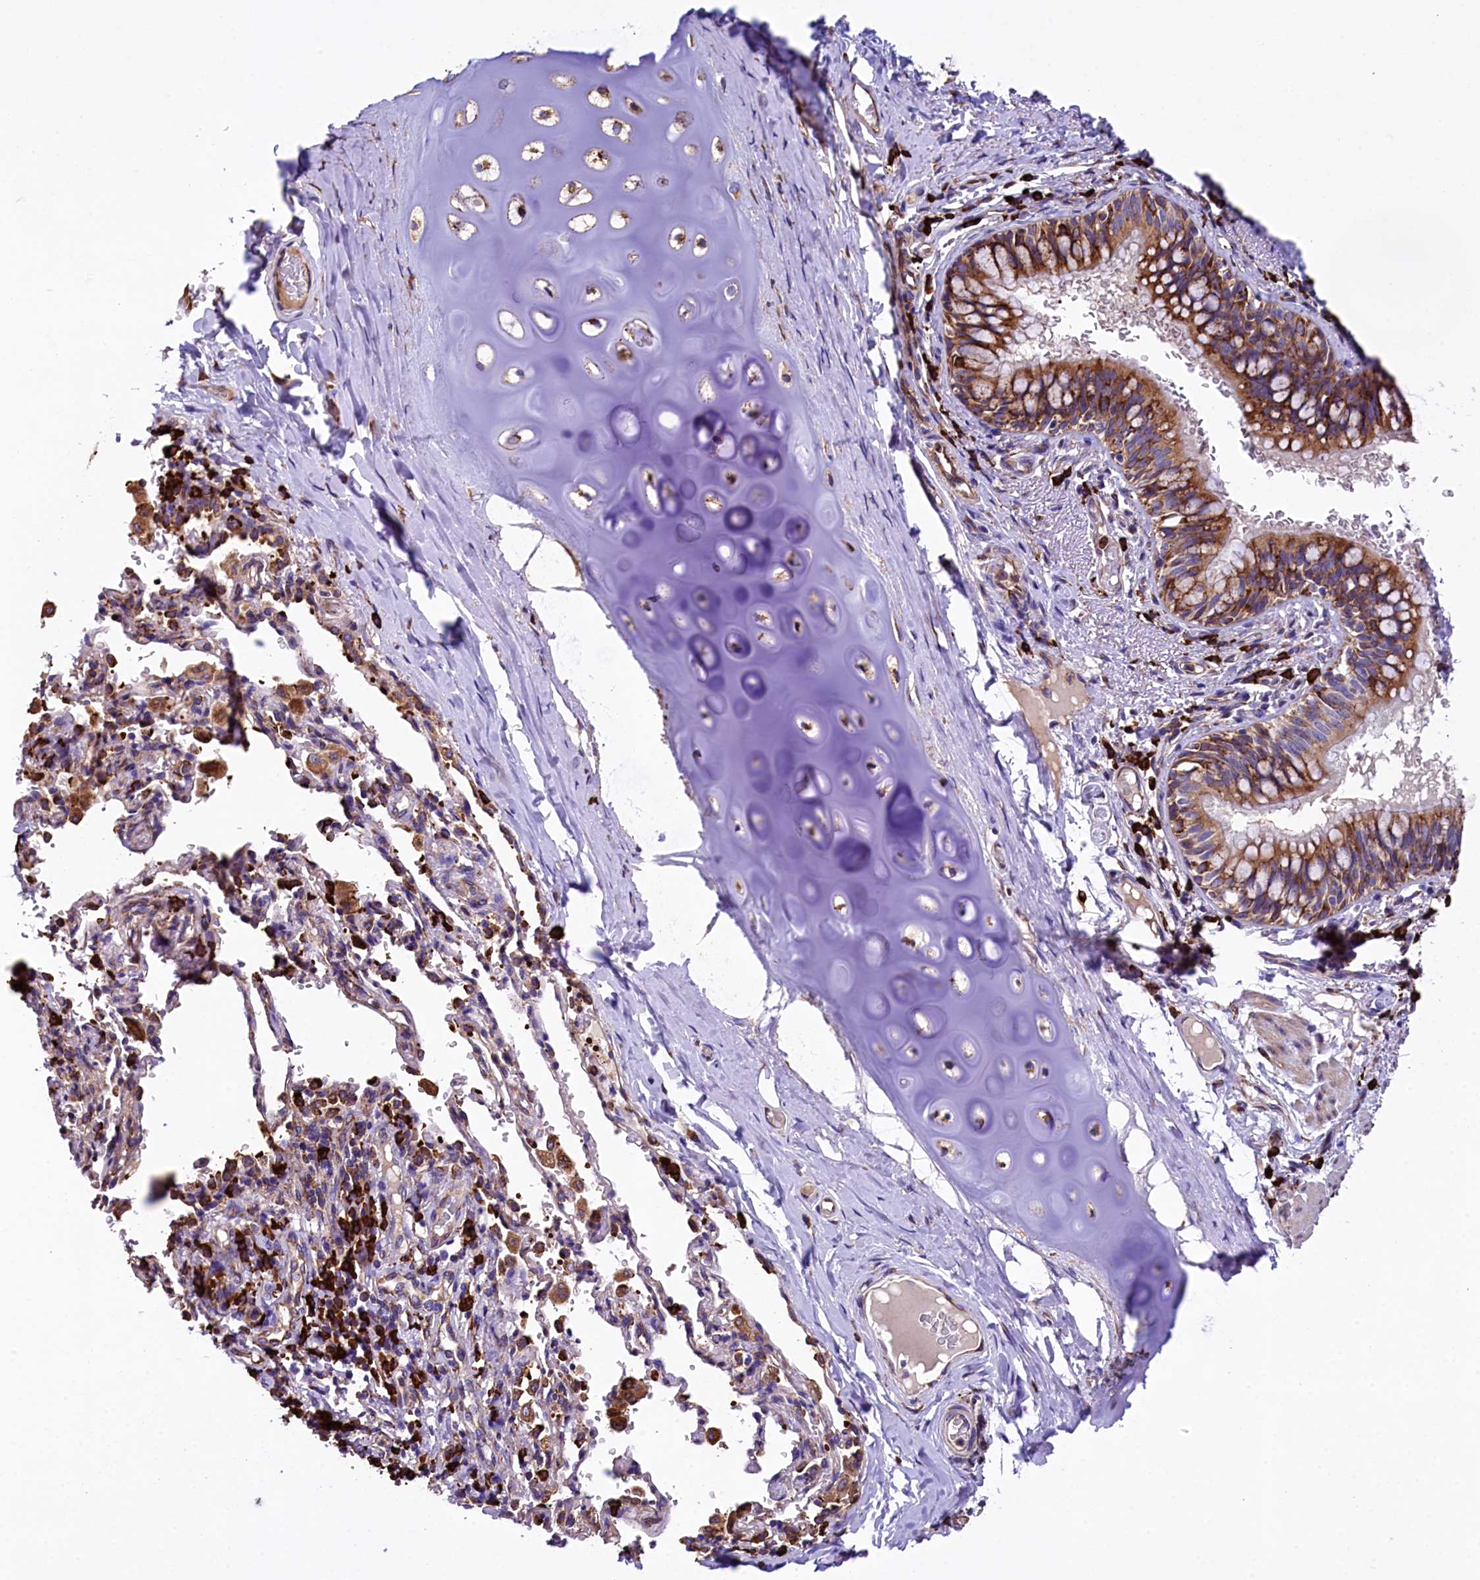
{"staining": {"intensity": "moderate", "quantity": ">75%", "location": "cytoplasmic/membranous"}, "tissue": "bronchus", "cell_type": "Respiratory epithelial cells", "image_type": "normal", "snomed": [{"axis": "morphology", "description": "Normal tissue, NOS"}, {"axis": "topography", "description": "Cartilage tissue"}, {"axis": "topography", "description": "Bronchus"}], "caption": "This histopathology image demonstrates benign bronchus stained with immunohistochemistry to label a protein in brown. The cytoplasmic/membranous of respiratory epithelial cells show moderate positivity for the protein. Nuclei are counter-stained blue.", "gene": "CAPS2", "patient": {"sex": "female", "age": 36}}